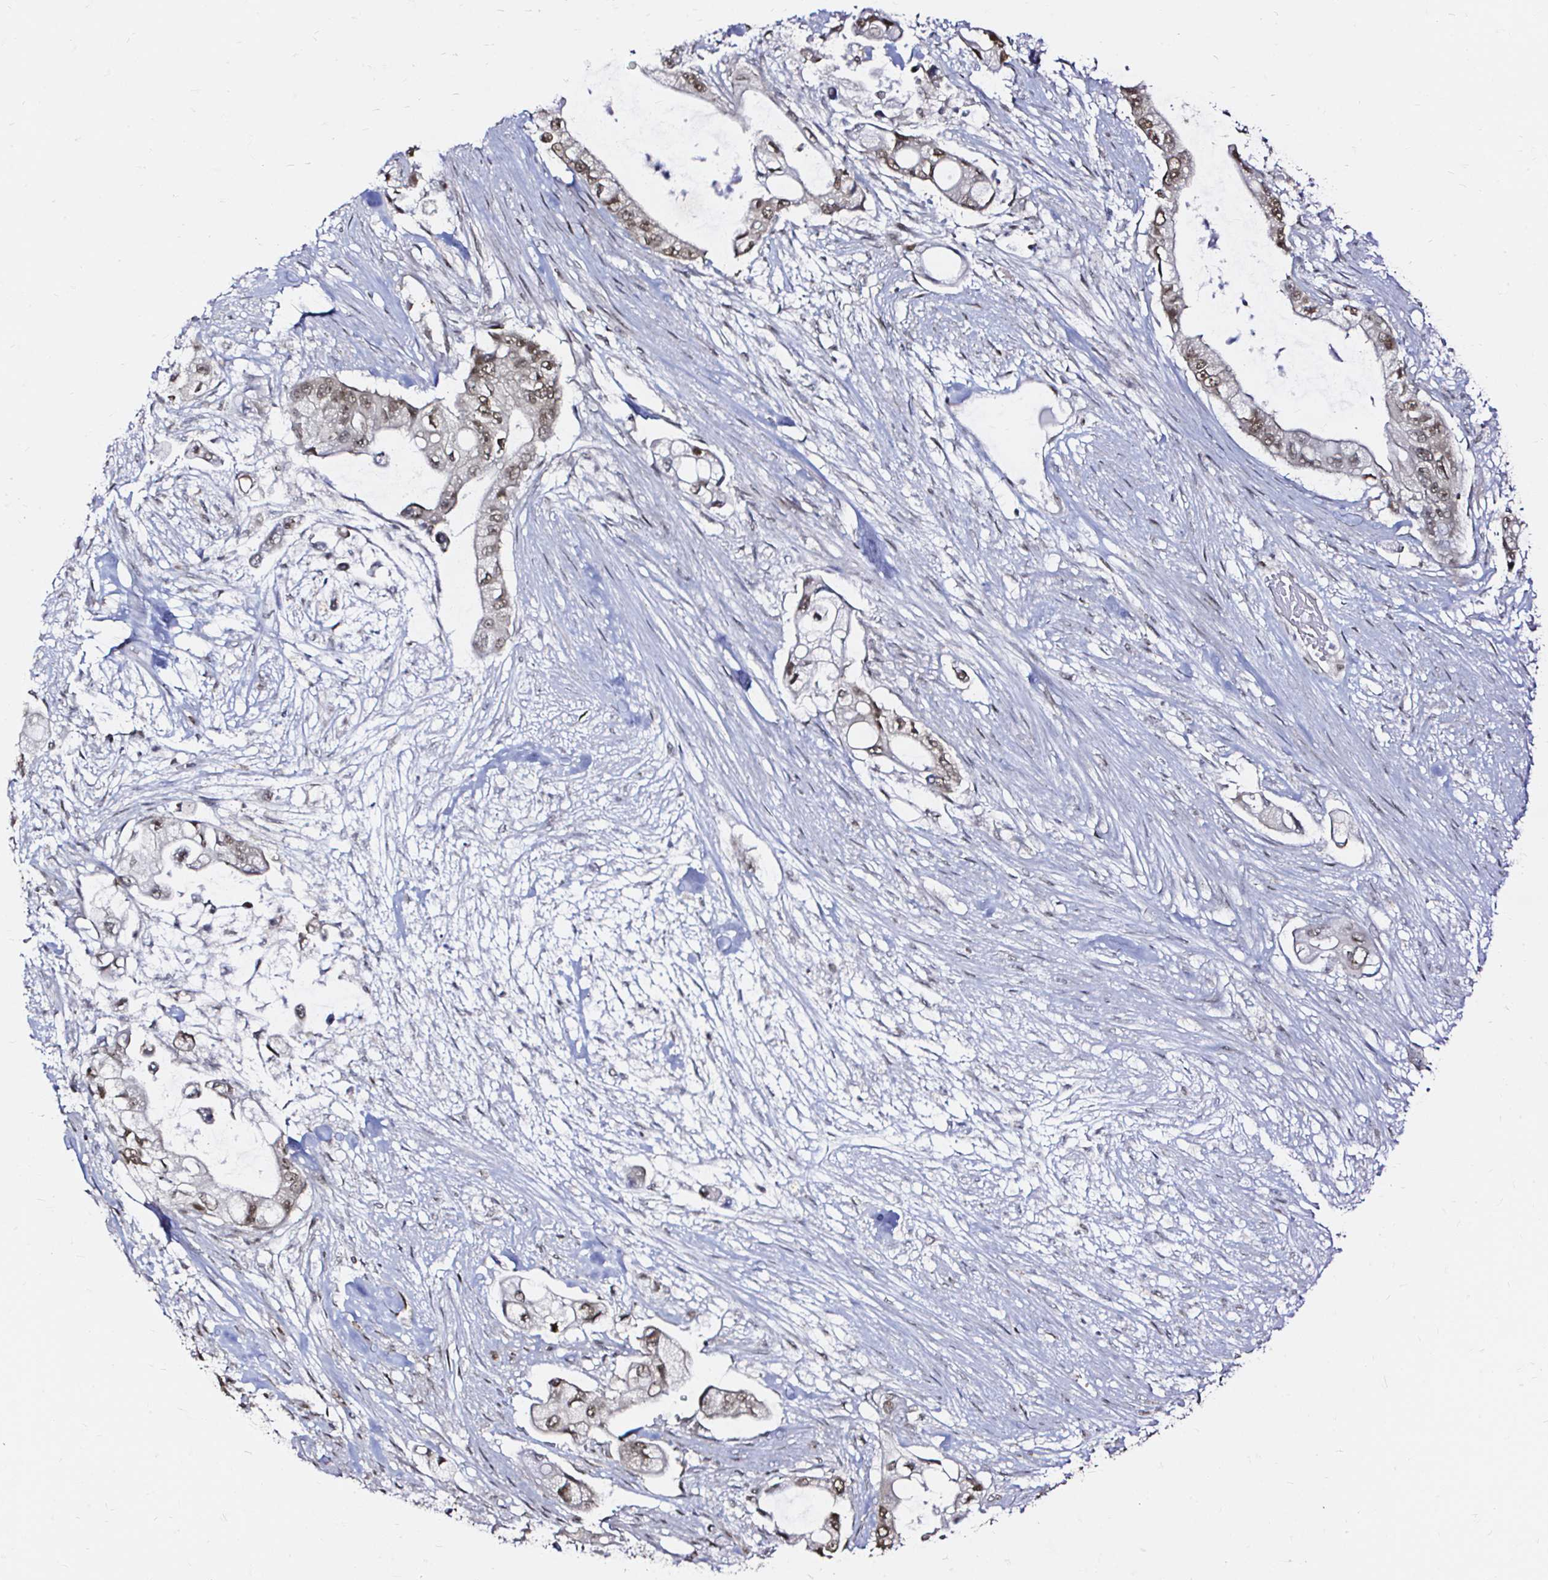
{"staining": {"intensity": "weak", "quantity": "25%-75%", "location": "nuclear"}, "tissue": "pancreatic cancer", "cell_type": "Tumor cells", "image_type": "cancer", "snomed": [{"axis": "morphology", "description": "Adenocarcinoma, NOS"}, {"axis": "topography", "description": "Pancreas"}], "caption": "Brown immunohistochemical staining in adenocarcinoma (pancreatic) reveals weak nuclear expression in about 25%-75% of tumor cells. (DAB (3,3'-diaminobenzidine) = brown stain, brightfield microscopy at high magnification).", "gene": "SNRPC", "patient": {"sex": "female", "age": 69}}